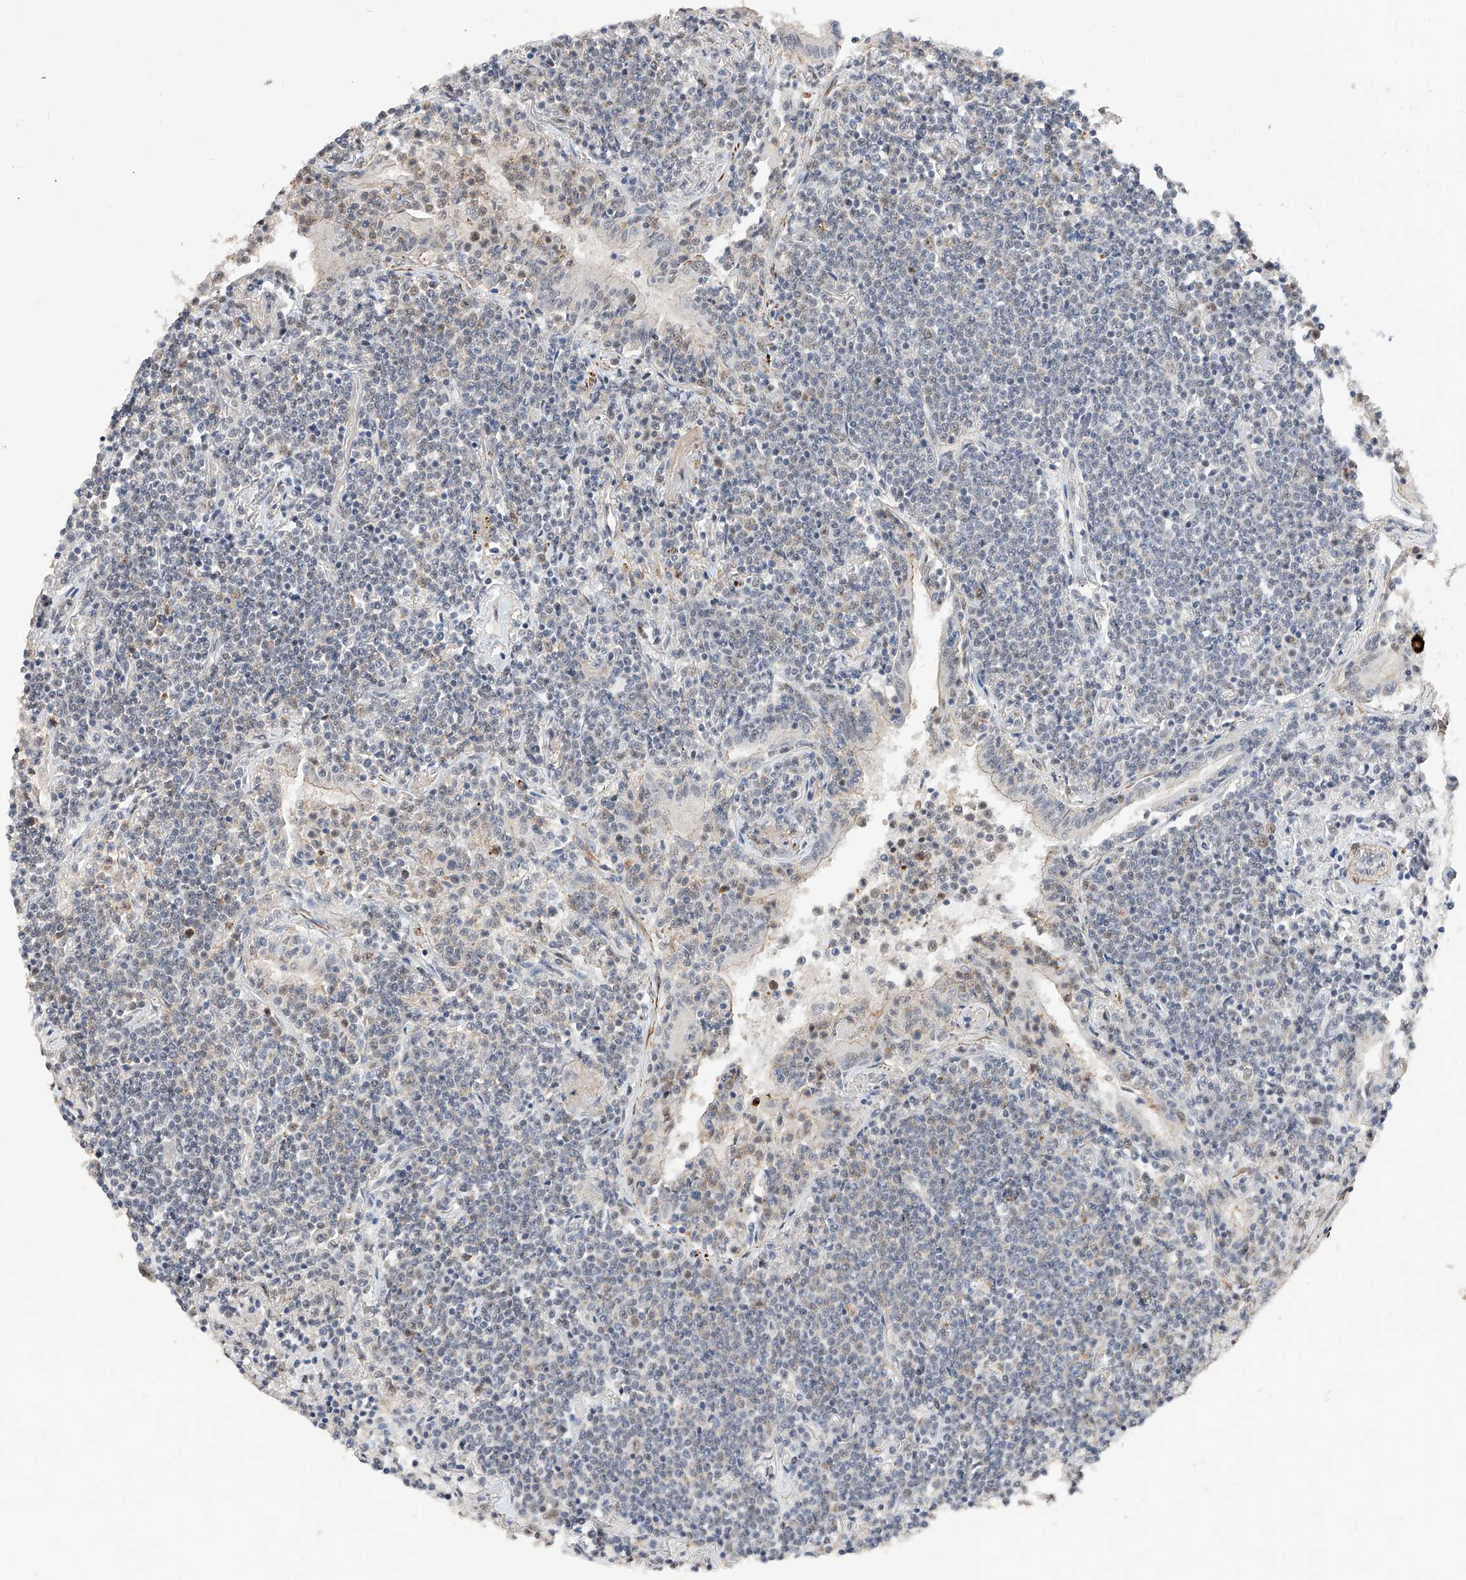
{"staining": {"intensity": "negative", "quantity": "none", "location": "none"}, "tissue": "lymphoma", "cell_type": "Tumor cells", "image_type": "cancer", "snomed": [{"axis": "morphology", "description": "Malignant lymphoma, non-Hodgkin's type, Low grade"}, {"axis": "topography", "description": "Lung"}], "caption": "There is no significant expression in tumor cells of lymphoma. Nuclei are stained in blue.", "gene": "NFATC4", "patient": {"sex": "female", "age": 71}}